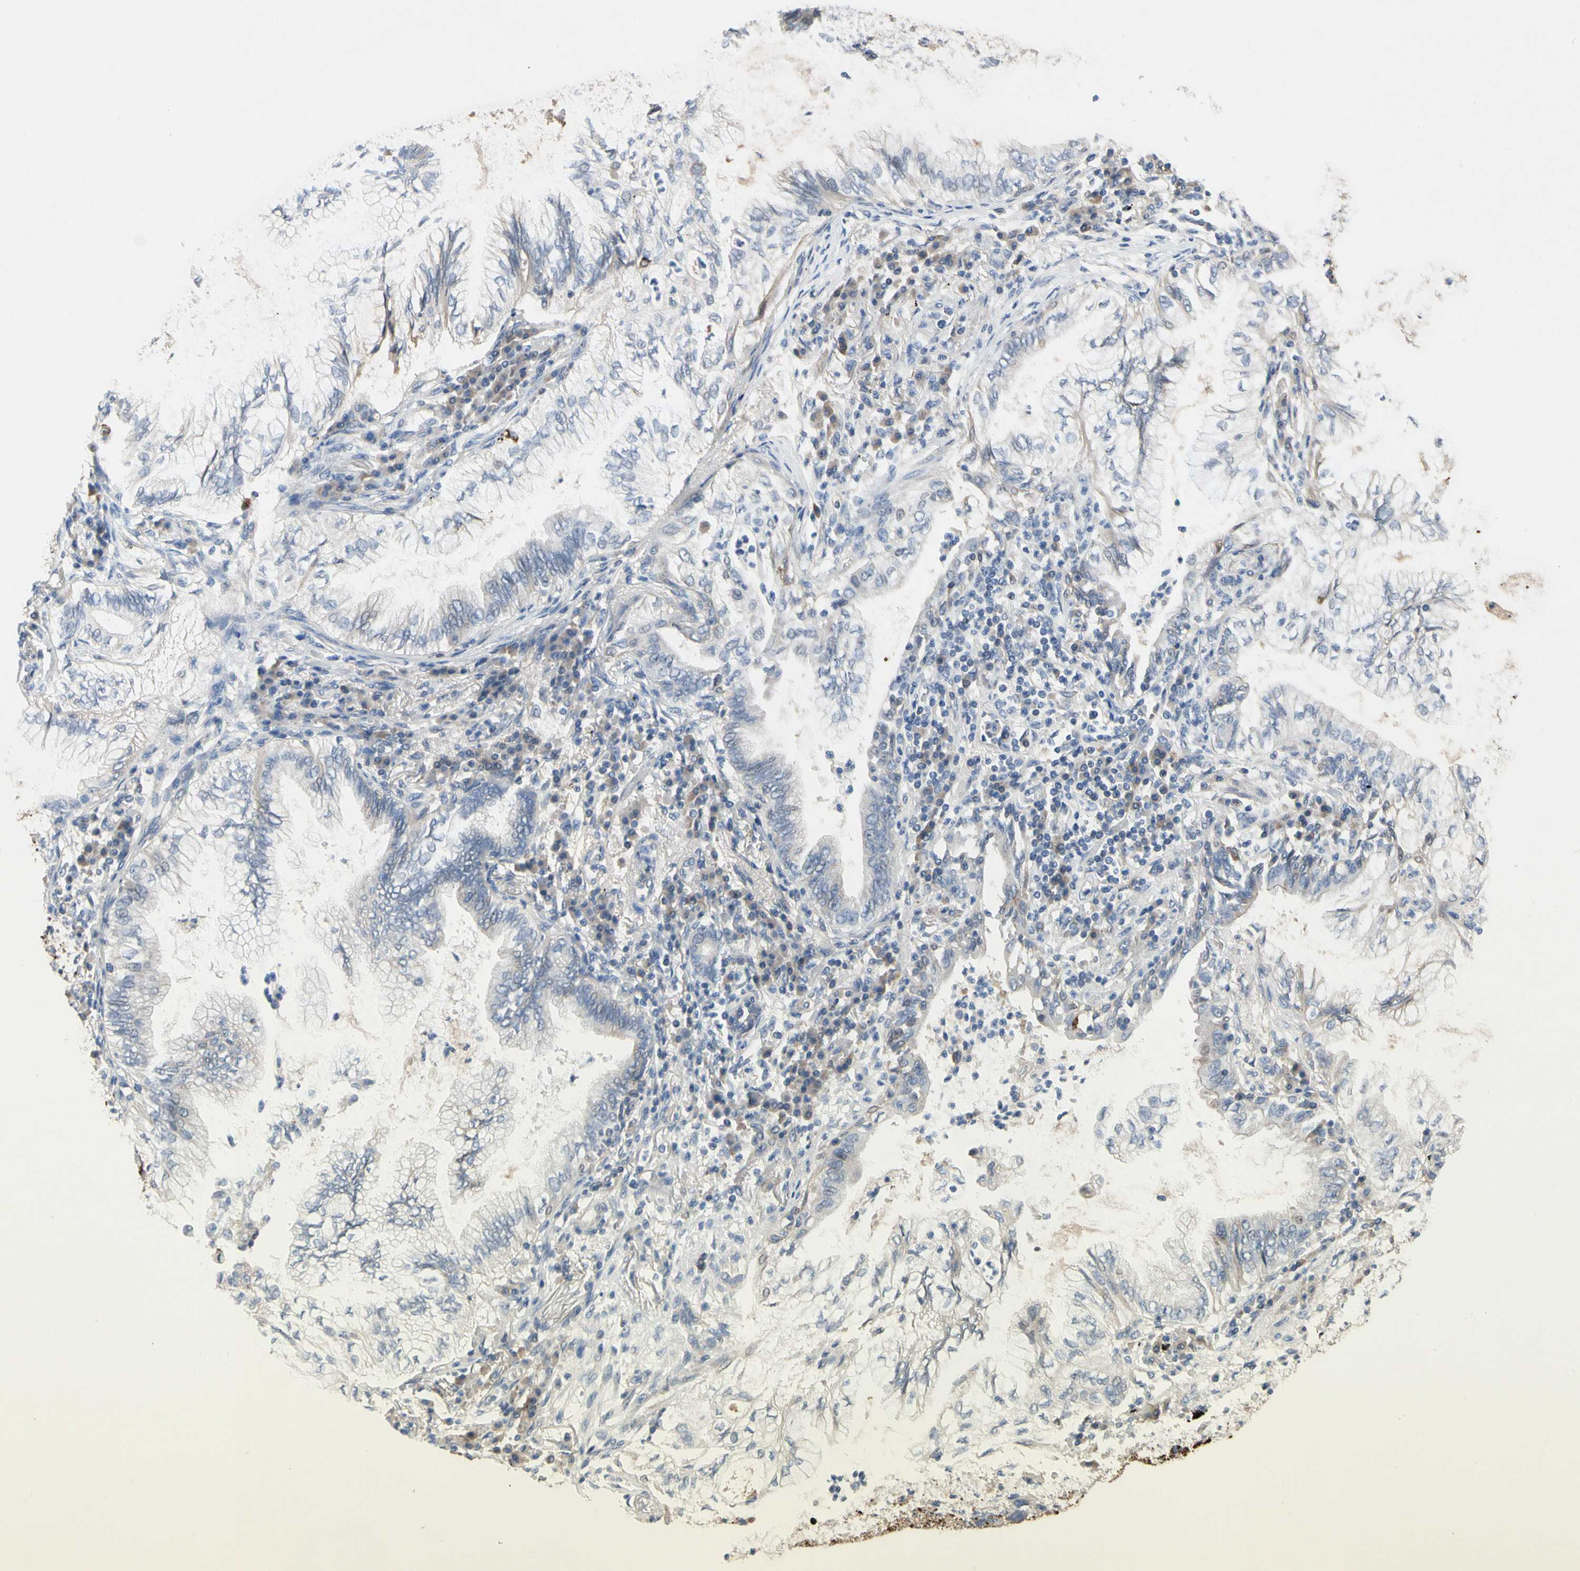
{"staining": {"intensity": "negative", "quantity": "none", "location": "none"}, "tissue": "lung cancer", "cell_type": "Tumor cells", "image_type": "cancer", "snomed": [{"axis": "morphology", "description": "Normal tissue, NOS"}, {"axis": "morphology", "description": "Adenocarcinoma, NOS"}, {"axis": "topography", "description": "Bronchus"}, {"axis": "topography", "description": "Lung"}], "caption": "This is an immunohistochemistry histopathology image of lung adenocarcinoma. There is no expression in tumor cells.", "gene": "GAS6", "patient": {"sex": "female", "age": 70}}